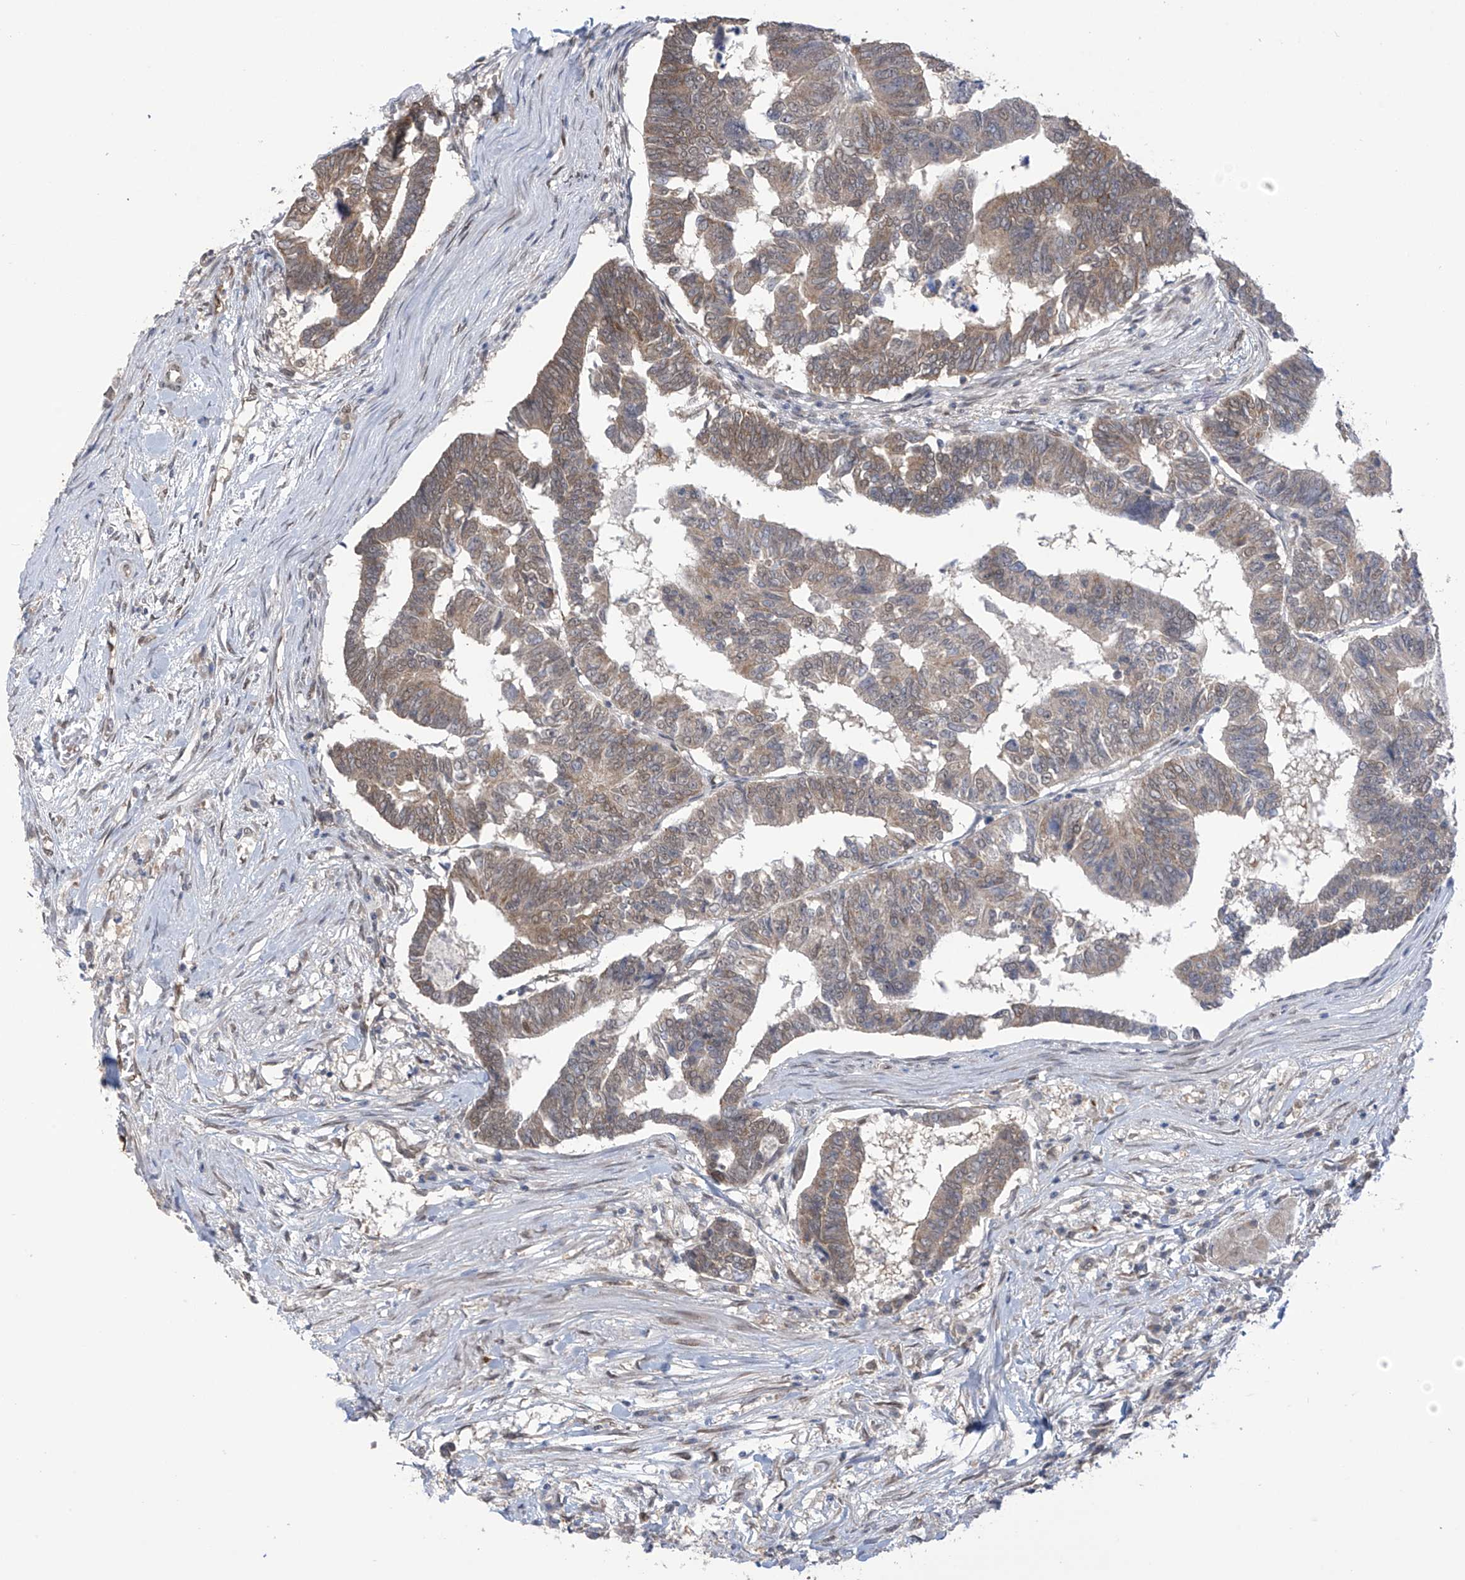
{"staining": {"intensity": "moderate", "quantity": ">75%", "location": "cytoplasmic/membranous,nuclear"}, "tissue": "colorectal cancer", "cell_type": "Tumor cells", "image_type": "cancer", "snomed": [{"axis": "morphology", "description": "Adenocarcinoma, NOS"}, {"axis": "topography", "description": "Rectum"}], "caption": "Colorectal cancer stained with a brown dye displays moderate cytoplasmic/membranous and nuclear positive expression in about >75% of tumor cells.", "gene": "KIAA1522", "patient": {"sex": "female", "age": 65}}